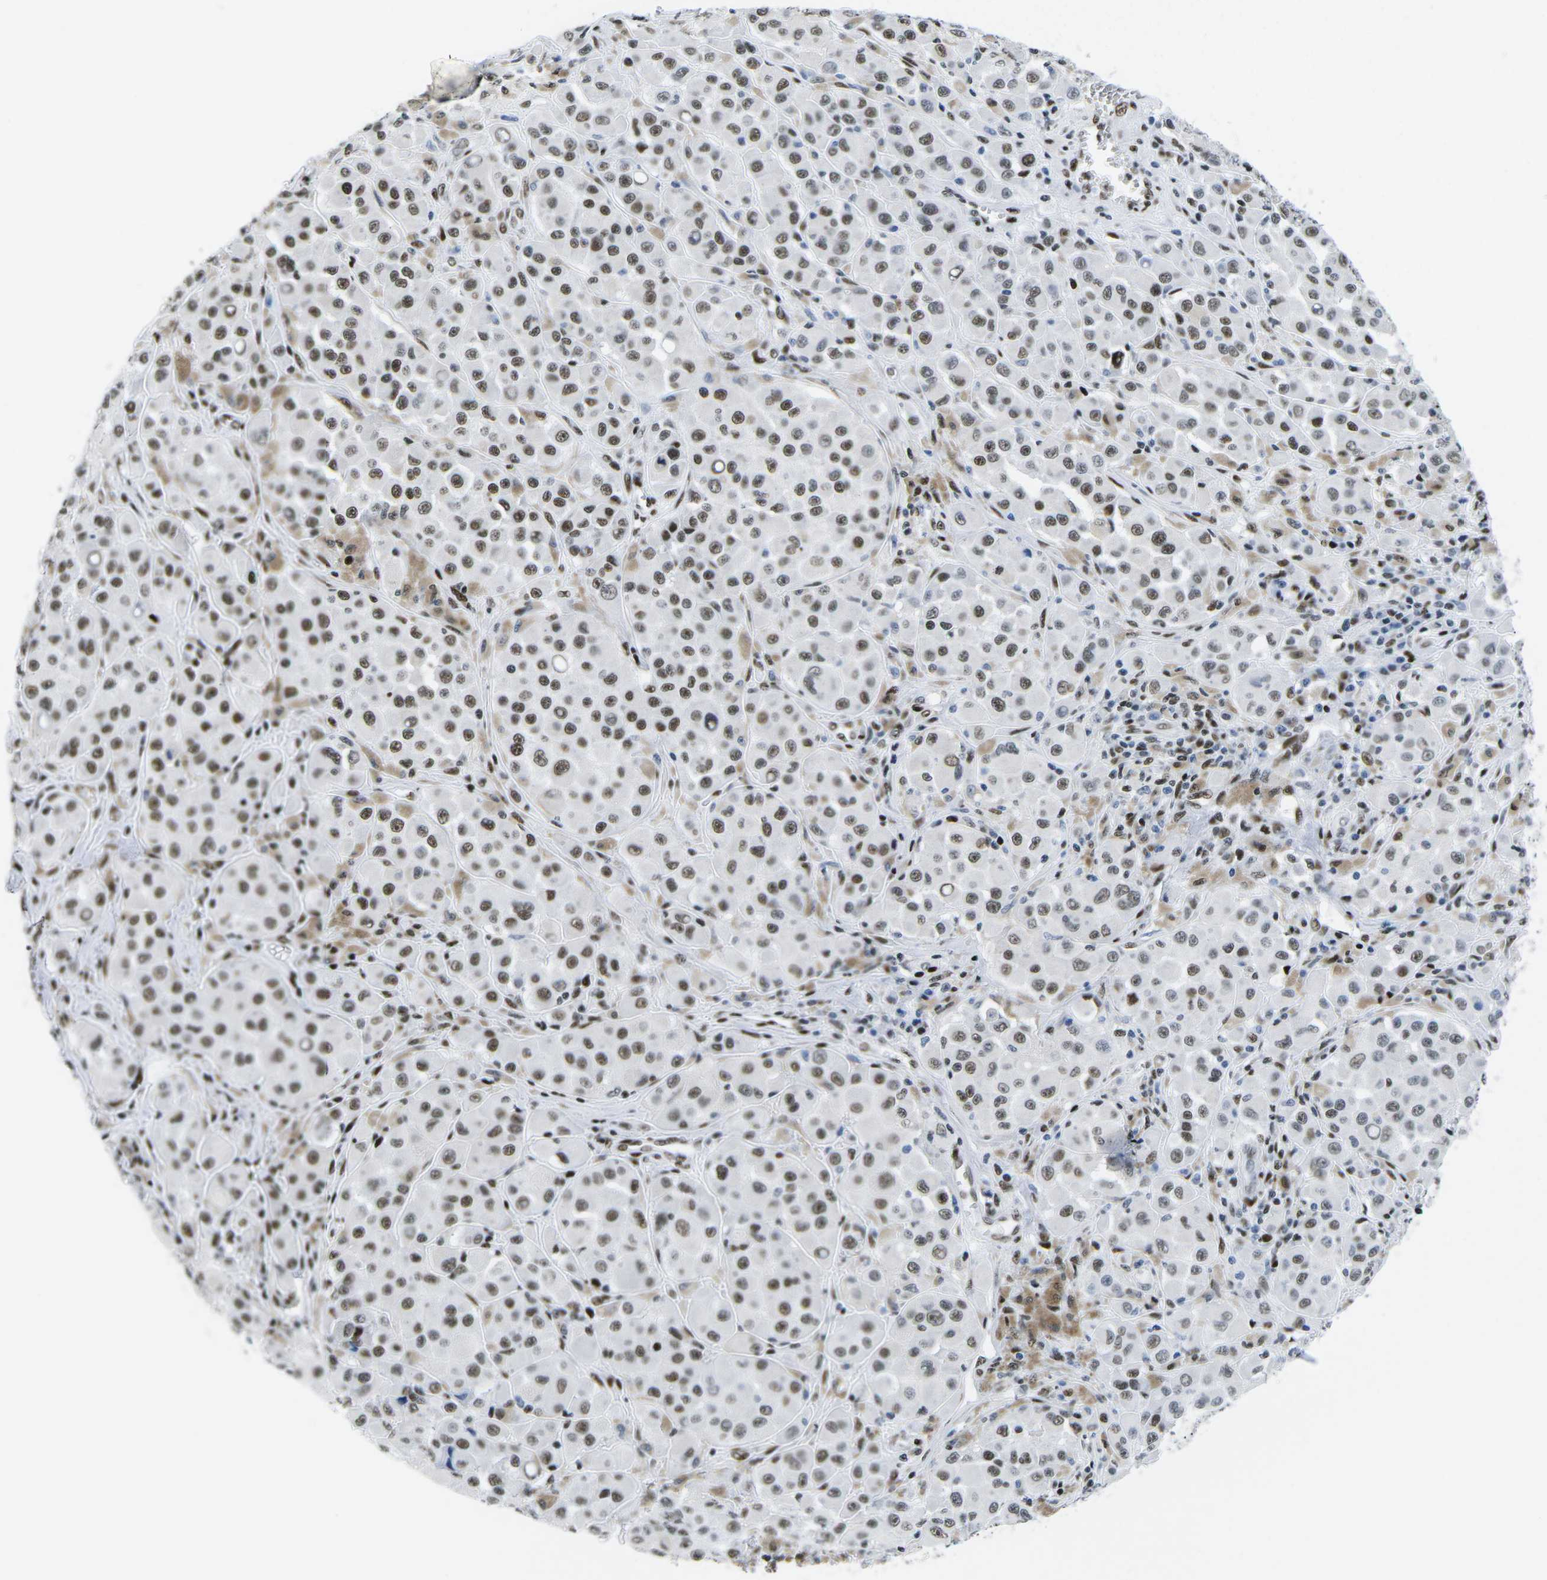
{"staining": {"intensity": "moderate", "quantity": "25%-75%", "location": "nuclear"}, "tissue": "melanoma", "cell_type": "Tumor cells", "image_type": "cancer", "snomed": [{"axis": "morphology", "description": "Malignant melanoma, NOS"}, {"axis": "topography", "description": "Skin"}], "caption": "This photomicrograph exhibits IHC staining of malignant melanoma, with medium moderate nuclear staining in about 25%-75% of tumor cells.", "gene": "ATF1", "patient": {"sex": "male", "age": 84}}